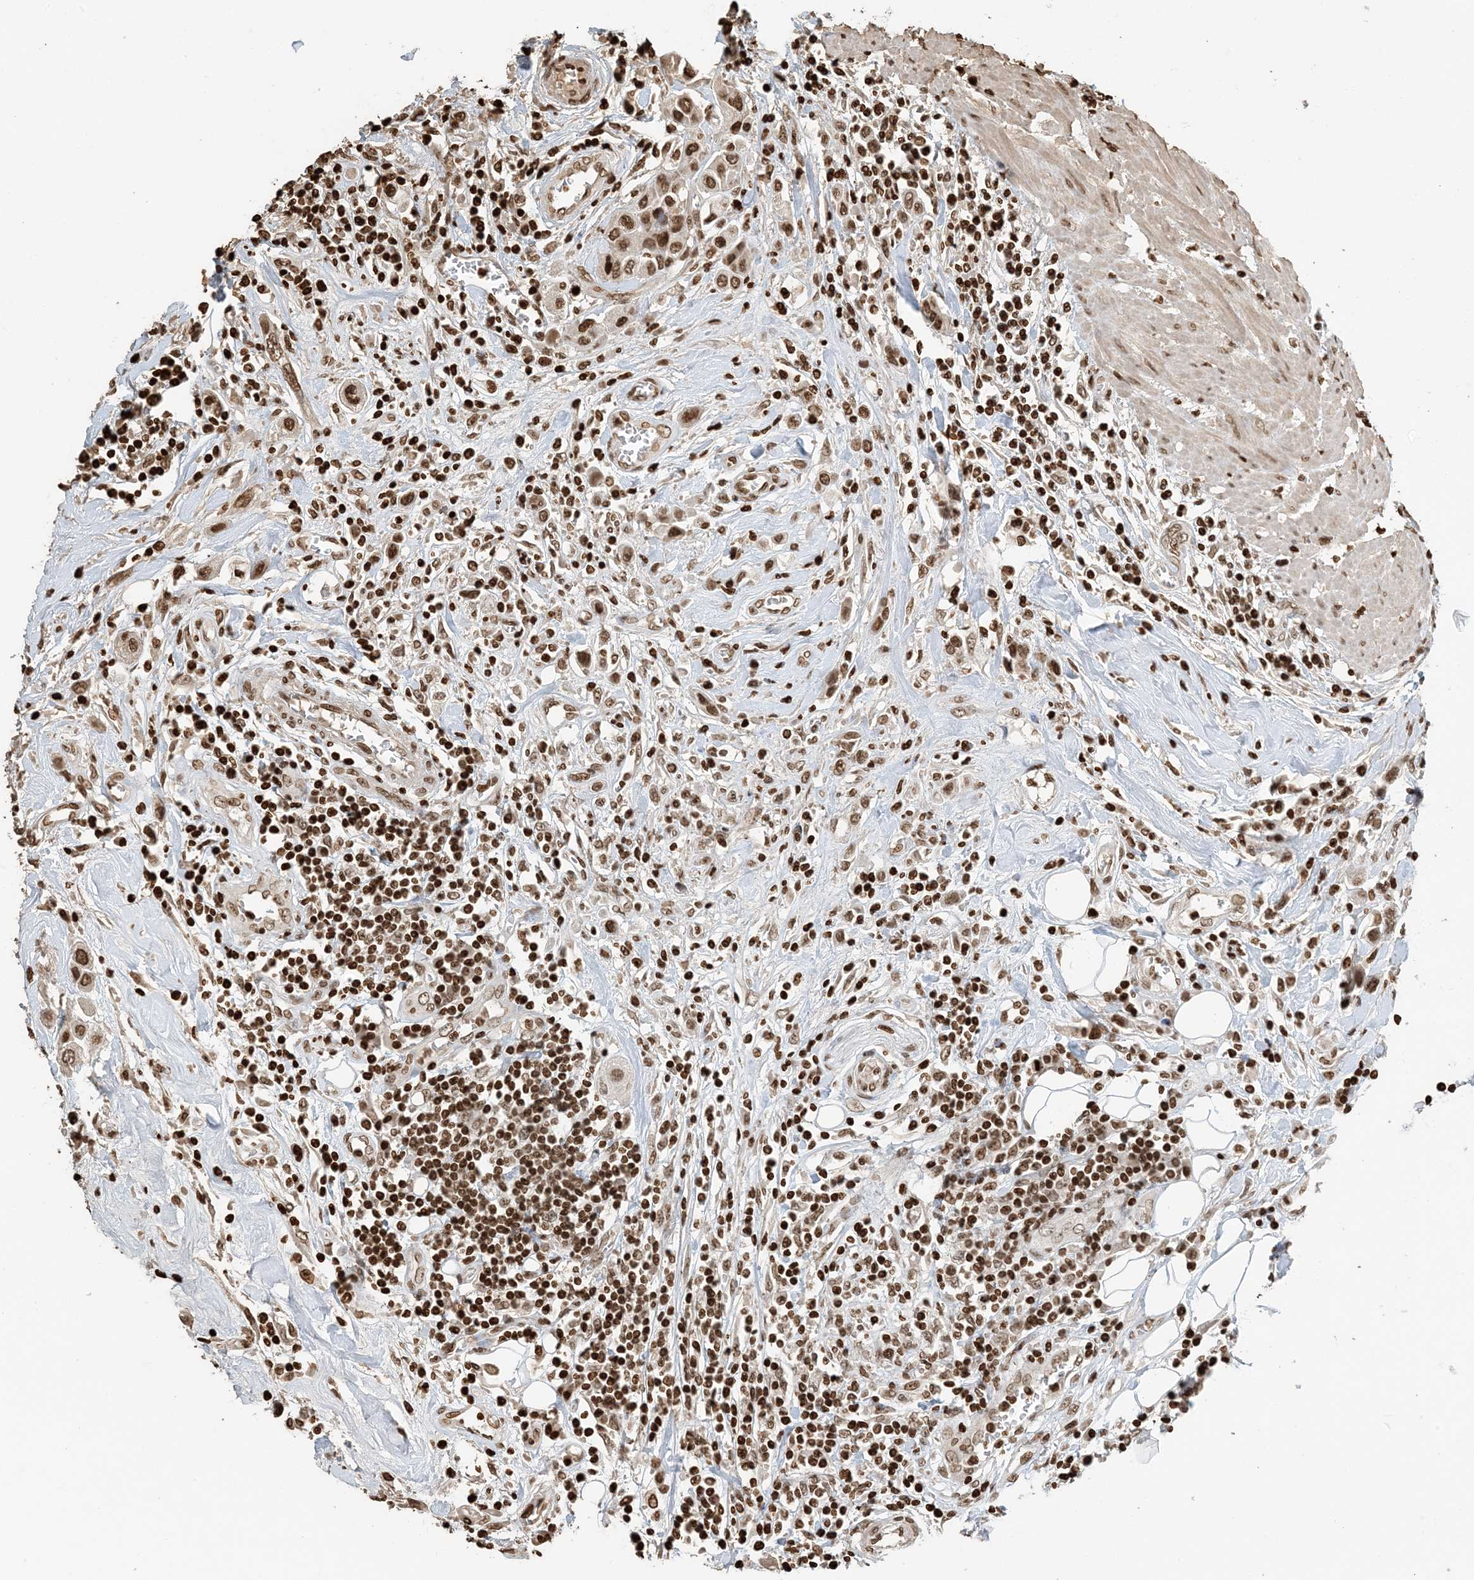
{"staining": {"intensity": "moderate", "quantity": ">75%", "location": "nuclear"}, "tissue": "urothelial cancer", "cell_type": "Tumor cells", "image_type": "cancer", "snomed": [{"axis": "morphology", "description": "Urothelial carcinoma, High grade"}, {"axis": "topography", "description": "Urinary bladder"}], "caption": "Urothelial carcinoma (high-grade) stained for a protein shows moderate nuclear positivity in tumor cells.", "gene": "H3-3B", "patient": {"sex": "male", "age": 50}}